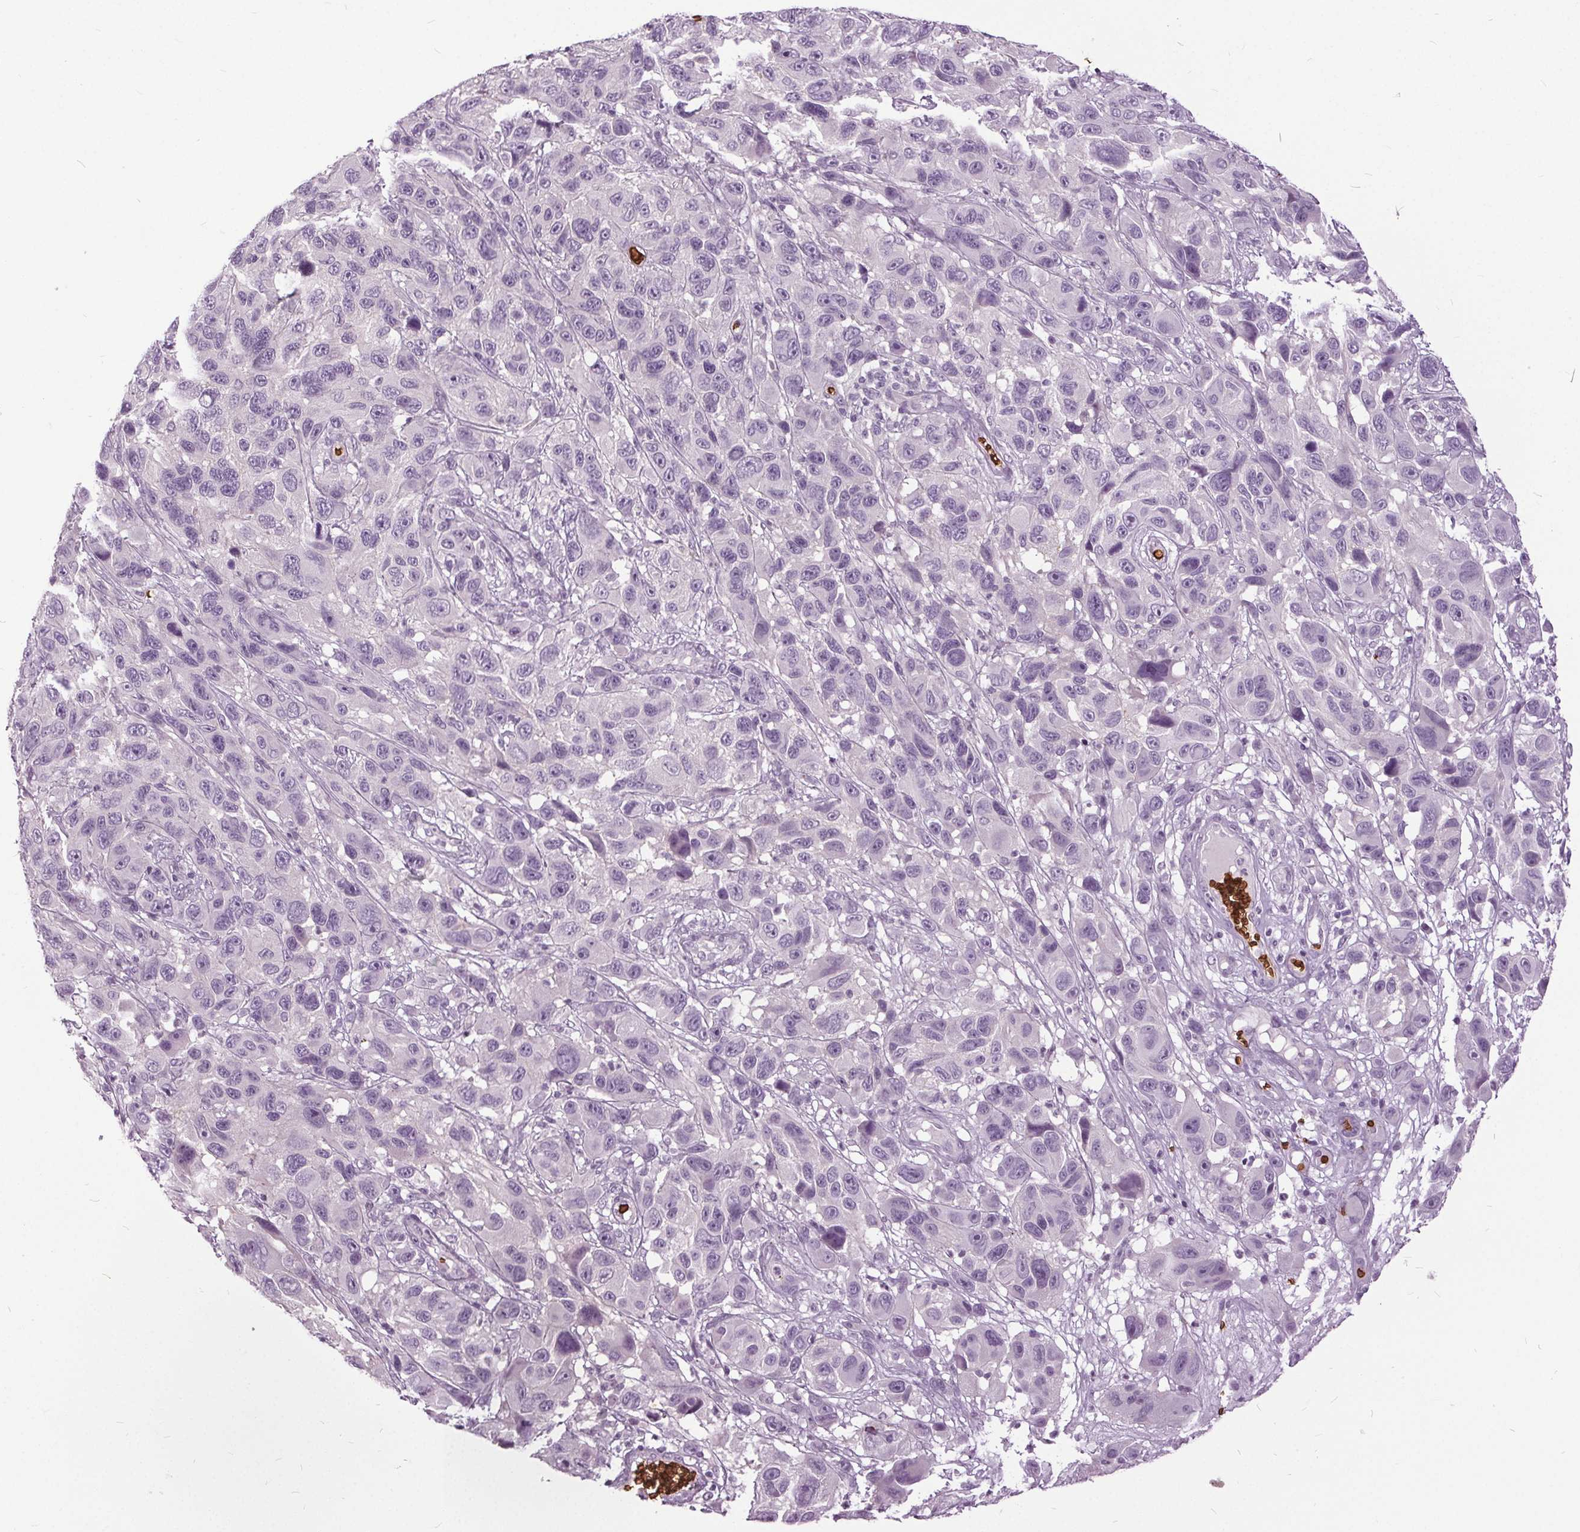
{"staining": {"intensity": "negative", "quantity": "none", "location": "none"}, "tissue": "melanoma", "cell_type": "Tumor cells", "image_type": "cancer", "snomed": [{"axis": "morphology", "description": "Malignant melanoma, NOS"}, {"axis": "topography", "description": "Skin"}], "caption": "Immunohistochemistry (IHC) of malignant melanoma displays no expression in tumor cells.", "gene": "SLC4A1", "patient": {"sex": "male", "age": 53}}